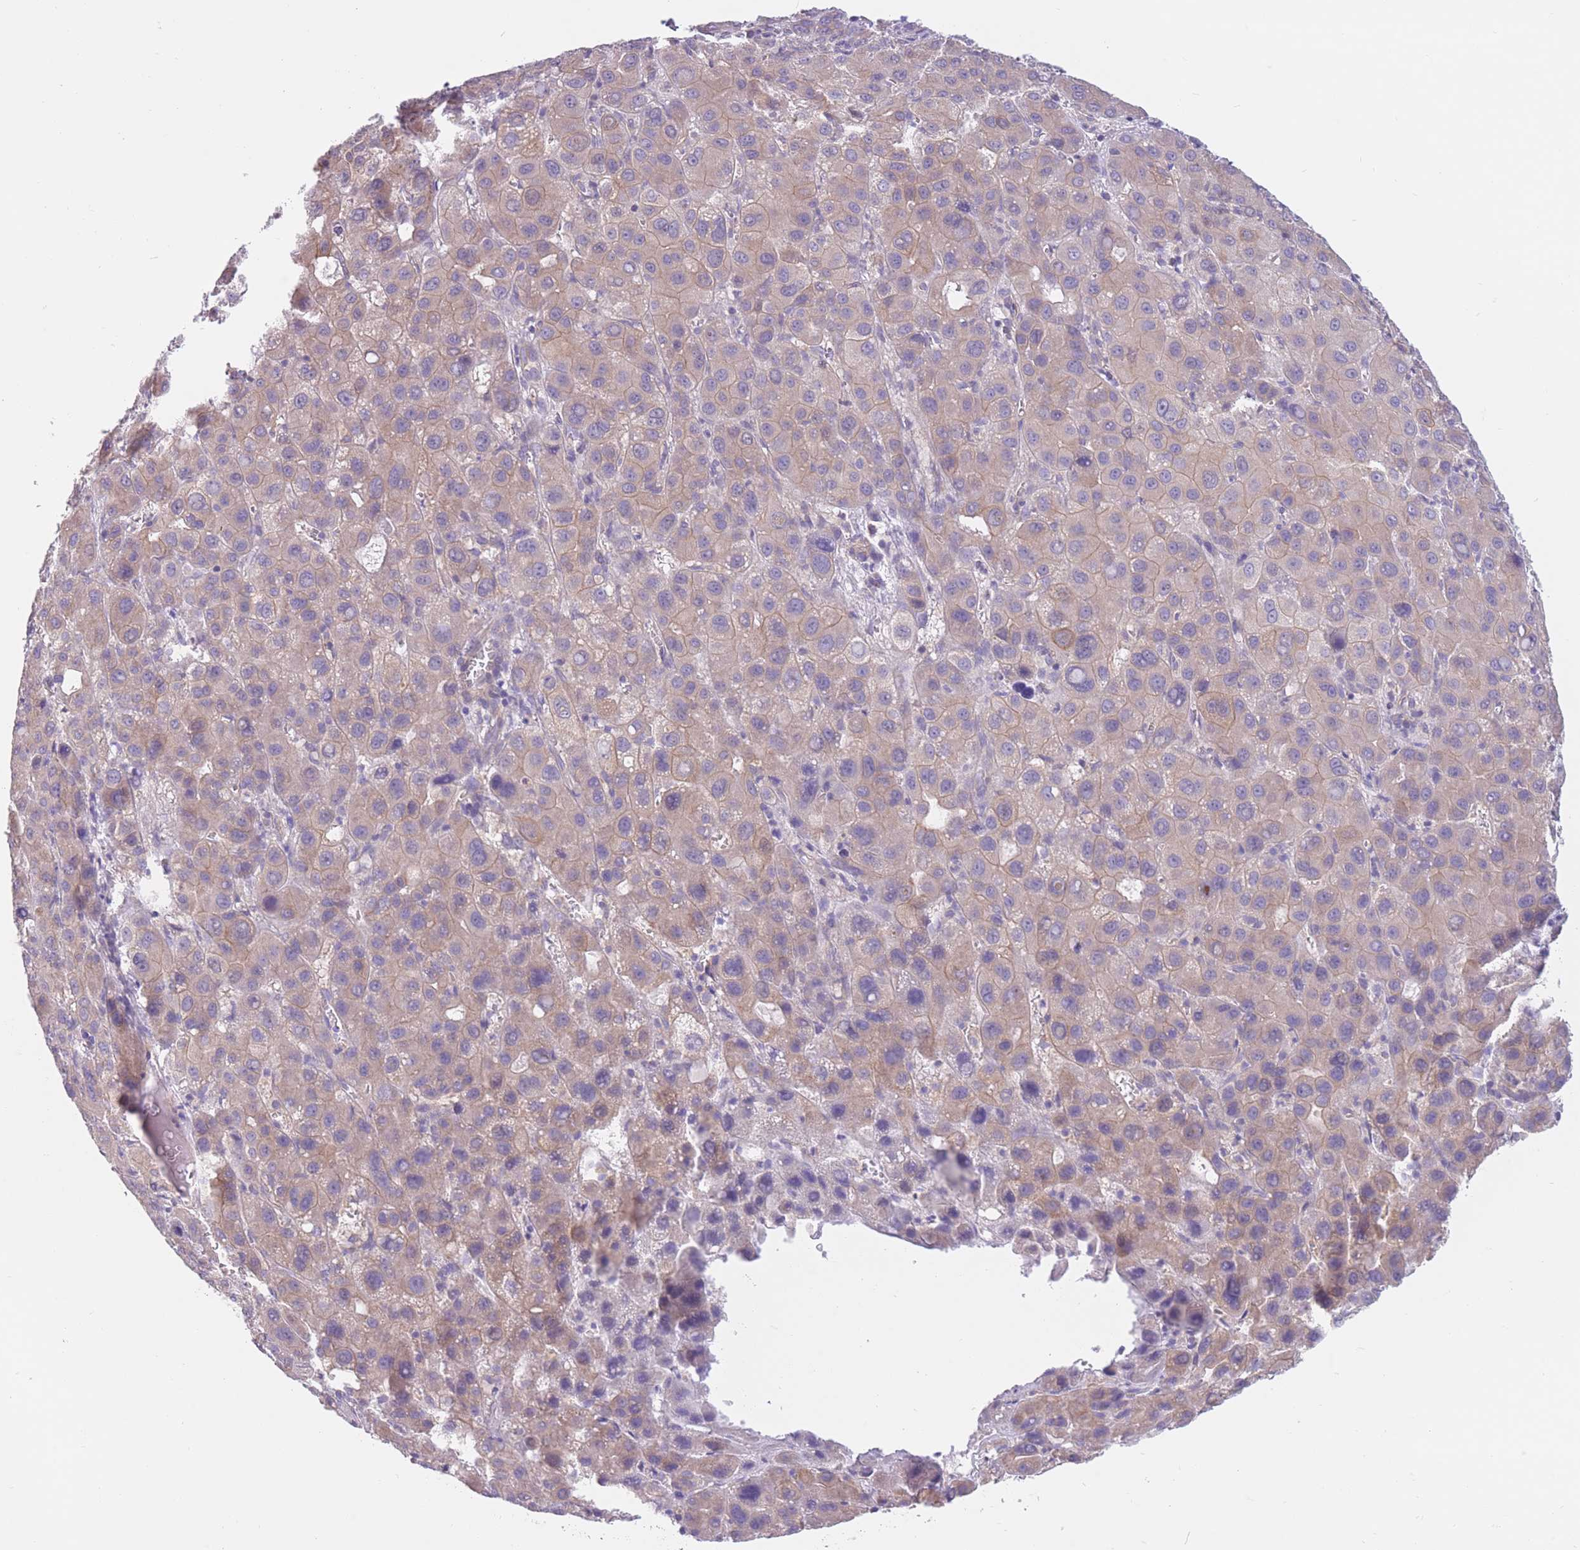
{"staining": {"intensity": "weak", "quantity": ">75%", "location": "cytoplasmic/membranous"}, "tissue": "liver cancer", "cell_type": "Tumor cells", "image_type": "cancer", "snomed": [{"axis": "morphology", "description": "Carcinoma, Hepatocellular, NOS"}, {"axis": "topography", "description": "Liver"}], "caption": "Brown immunohistochemical staining in liver cancer (hepatocellular carcinoma) reveals weak cytoplasmic/membranous positivity in about >75% of tumor cells.", "gene": "SERPINB3", "patient": {"sex": "male", "age": 55}}